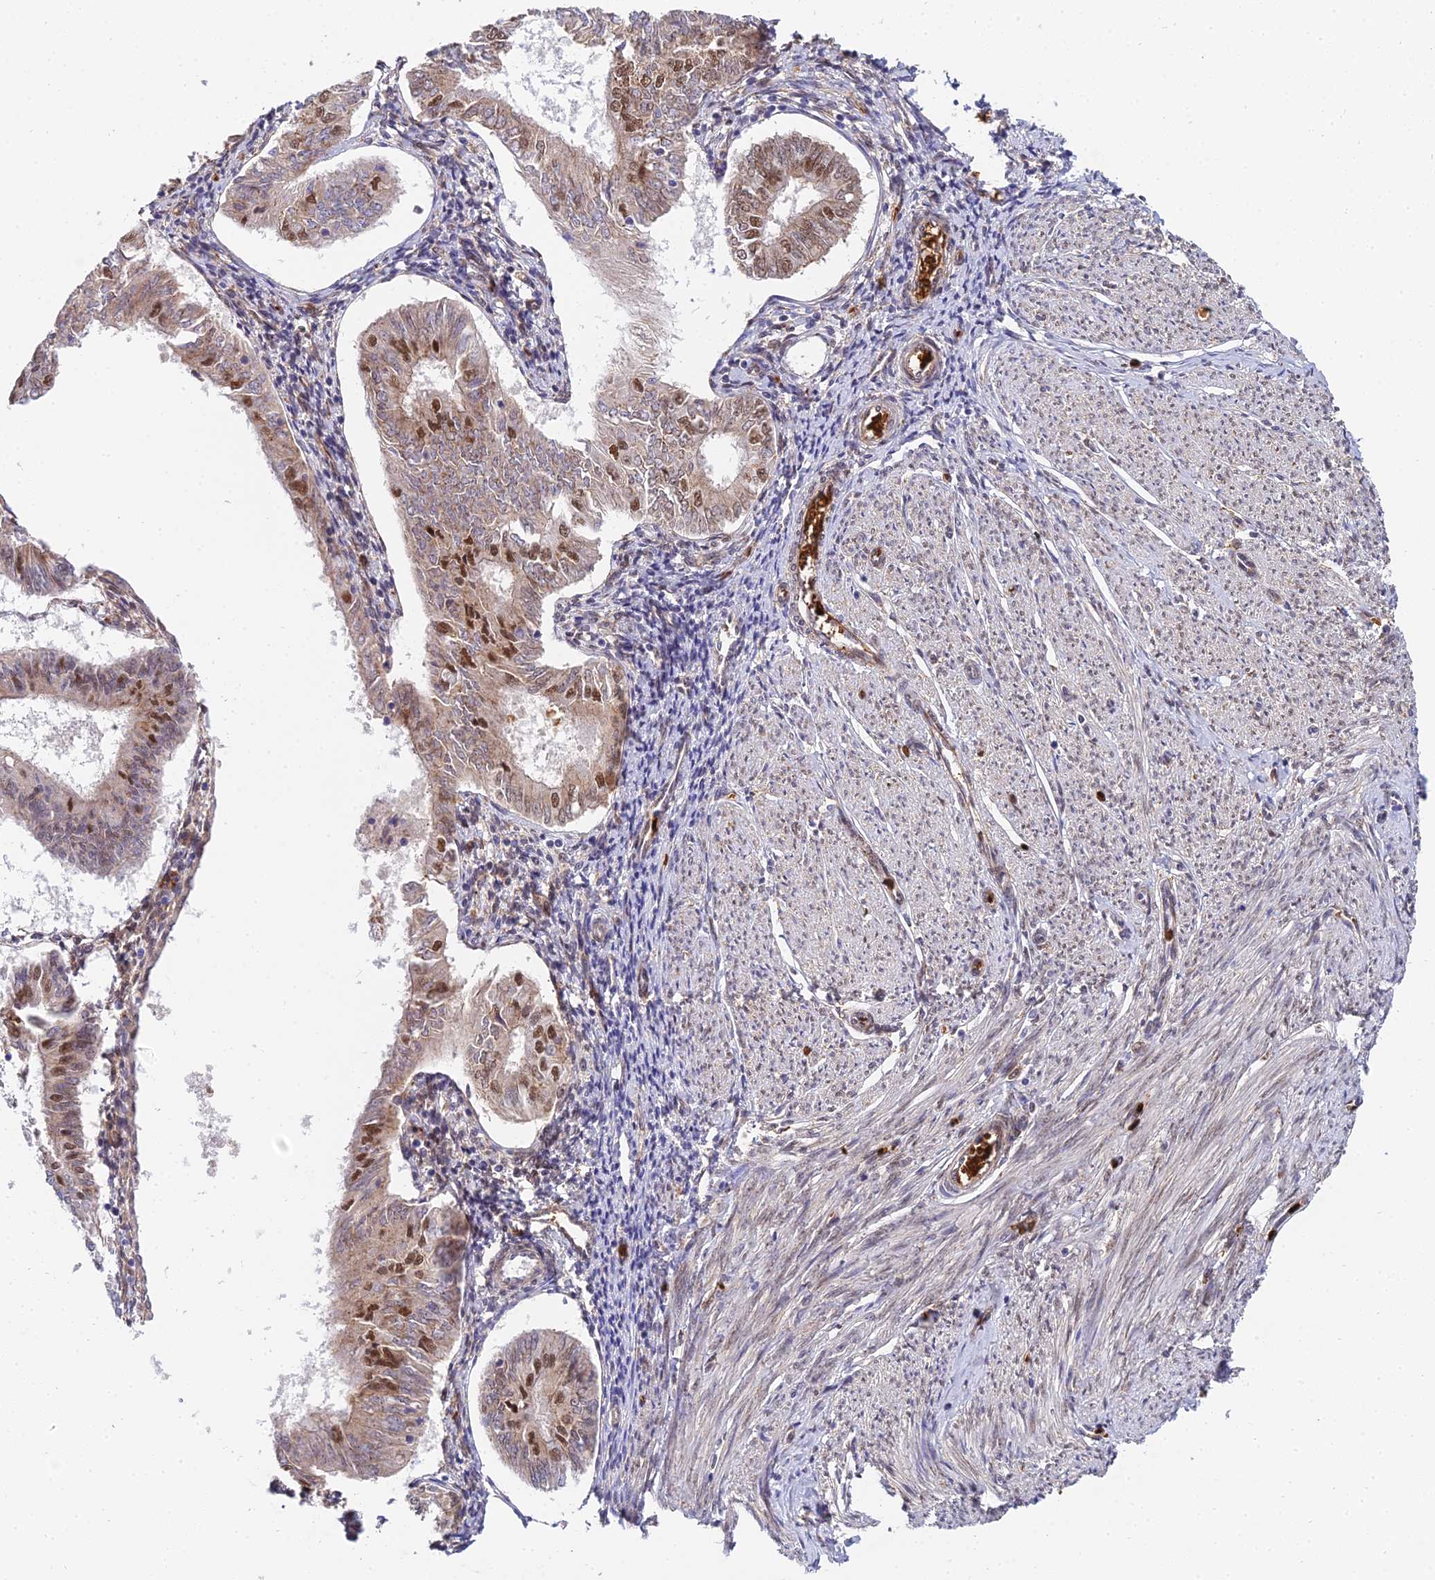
{"staining": {"intensity": "moderate", "quantity": "25%-75%", "location": "nuclear"}, "tissue": "endometrial cancer", "cell_type": "Tumor cells", "image_type": "cancer", "snomed": [{"axis": "morphology", "description": "Adenocarcinoma, NOS"}, {"axis": "topography", "description": "Endometrium"}], "caption": "A histopathology image of endometrial cancer stained for a protein displays moderate nuclear brown staining in tumor cells.", "gene": "BCL9", "patient": {"sex": "female", "age": 58}}